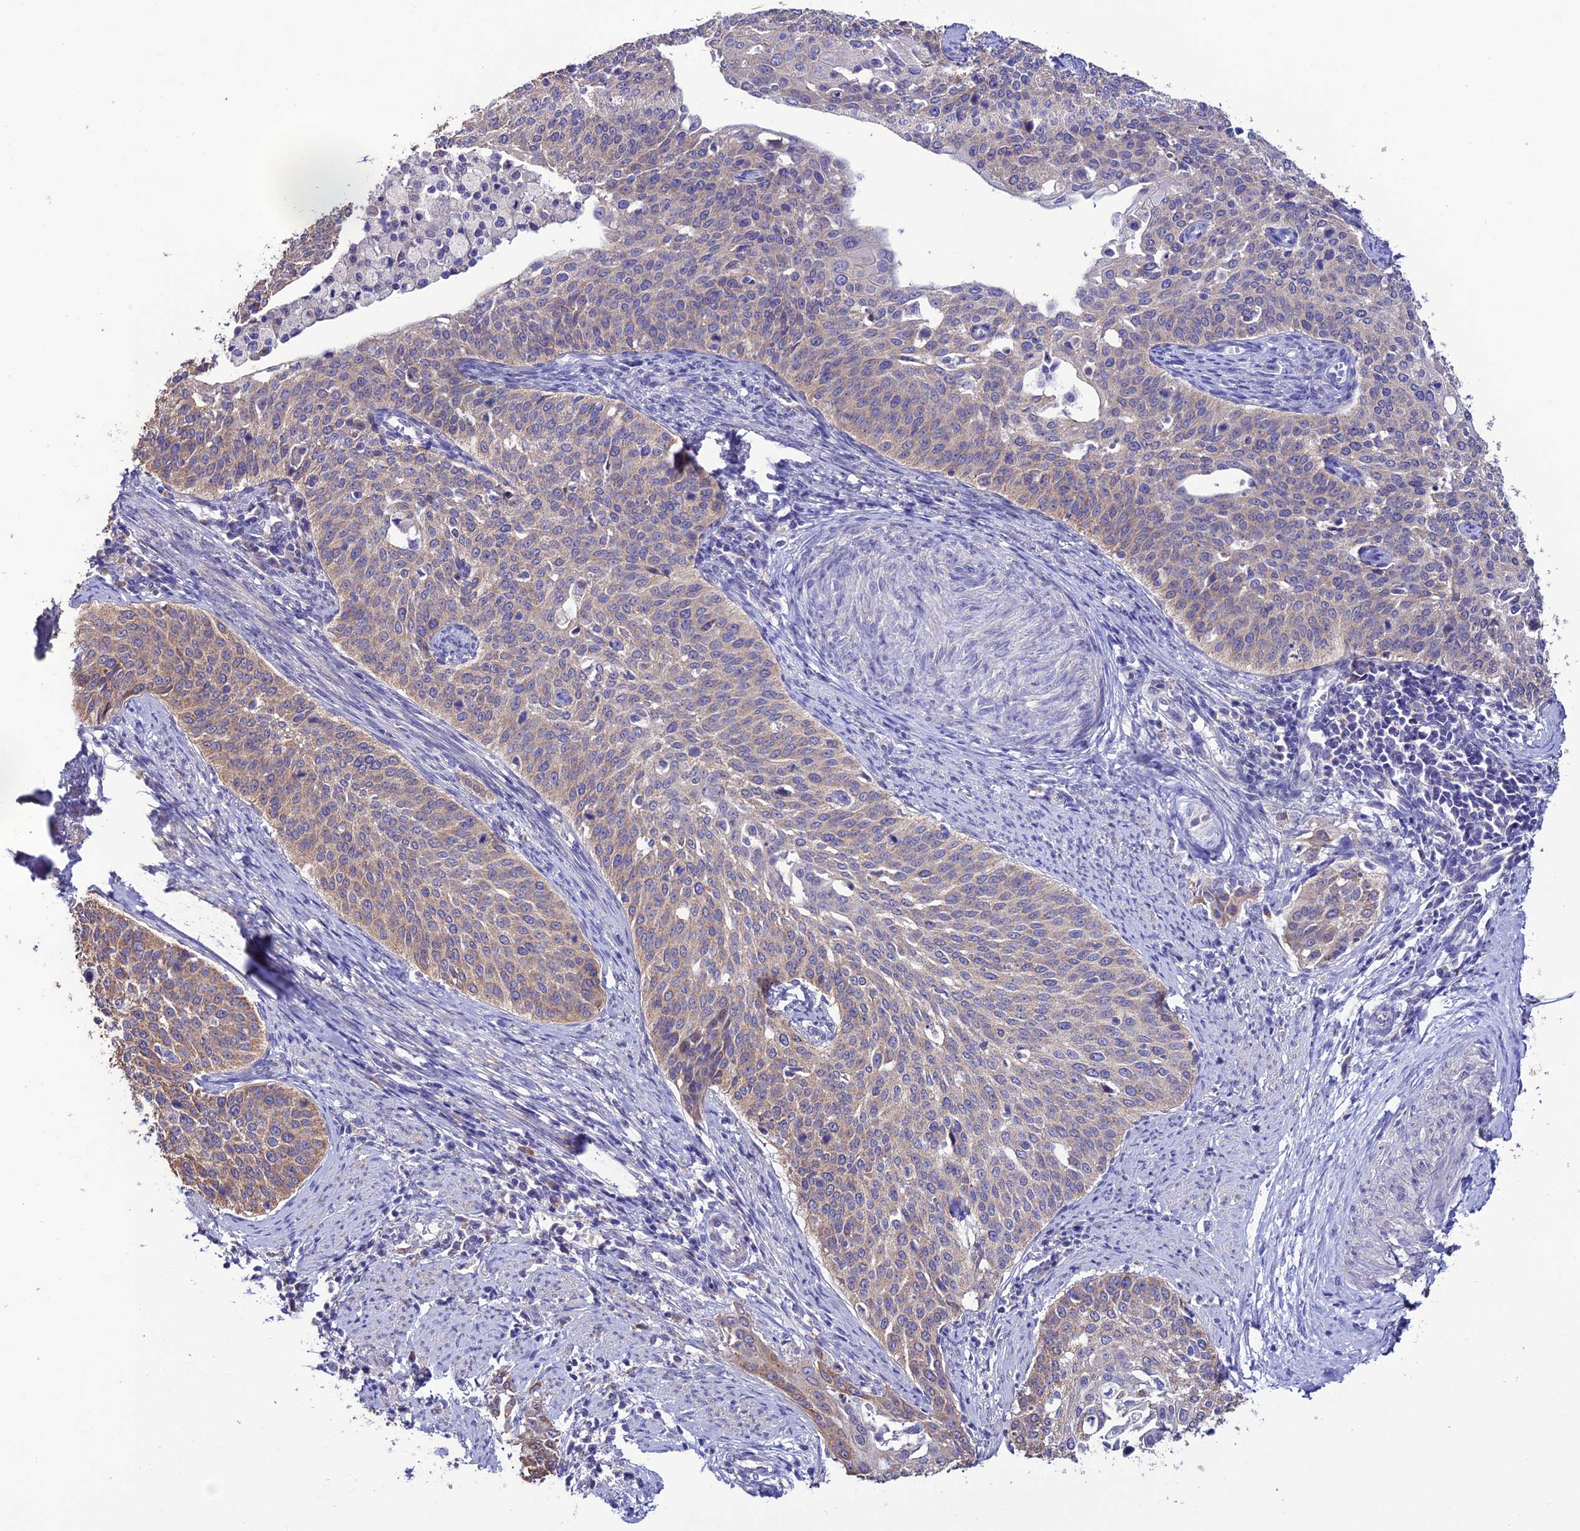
{"staining": {"intensity": "weak", "quantity": "25%-75%", "location": "cytoplasmic/membranous"}, "tissue": "cervical cancer", "cell_type": "Tumor cells", "image_type": "cancer", "snomed": [{"axis": "morphology", "description": "Squamous cell carcinoma, NOS"}, {"axis": "topography", "description": "Cervix"}], "caption": "DAB immunohistochemical staining of human cervical squamous cell carcinoma reveals weak cytoplasmic/membranous protein positivity in approximately 25%-75% of tumor cells.", "gene": "HOGA1", "patient": {"sex": "female", "age": 44}}